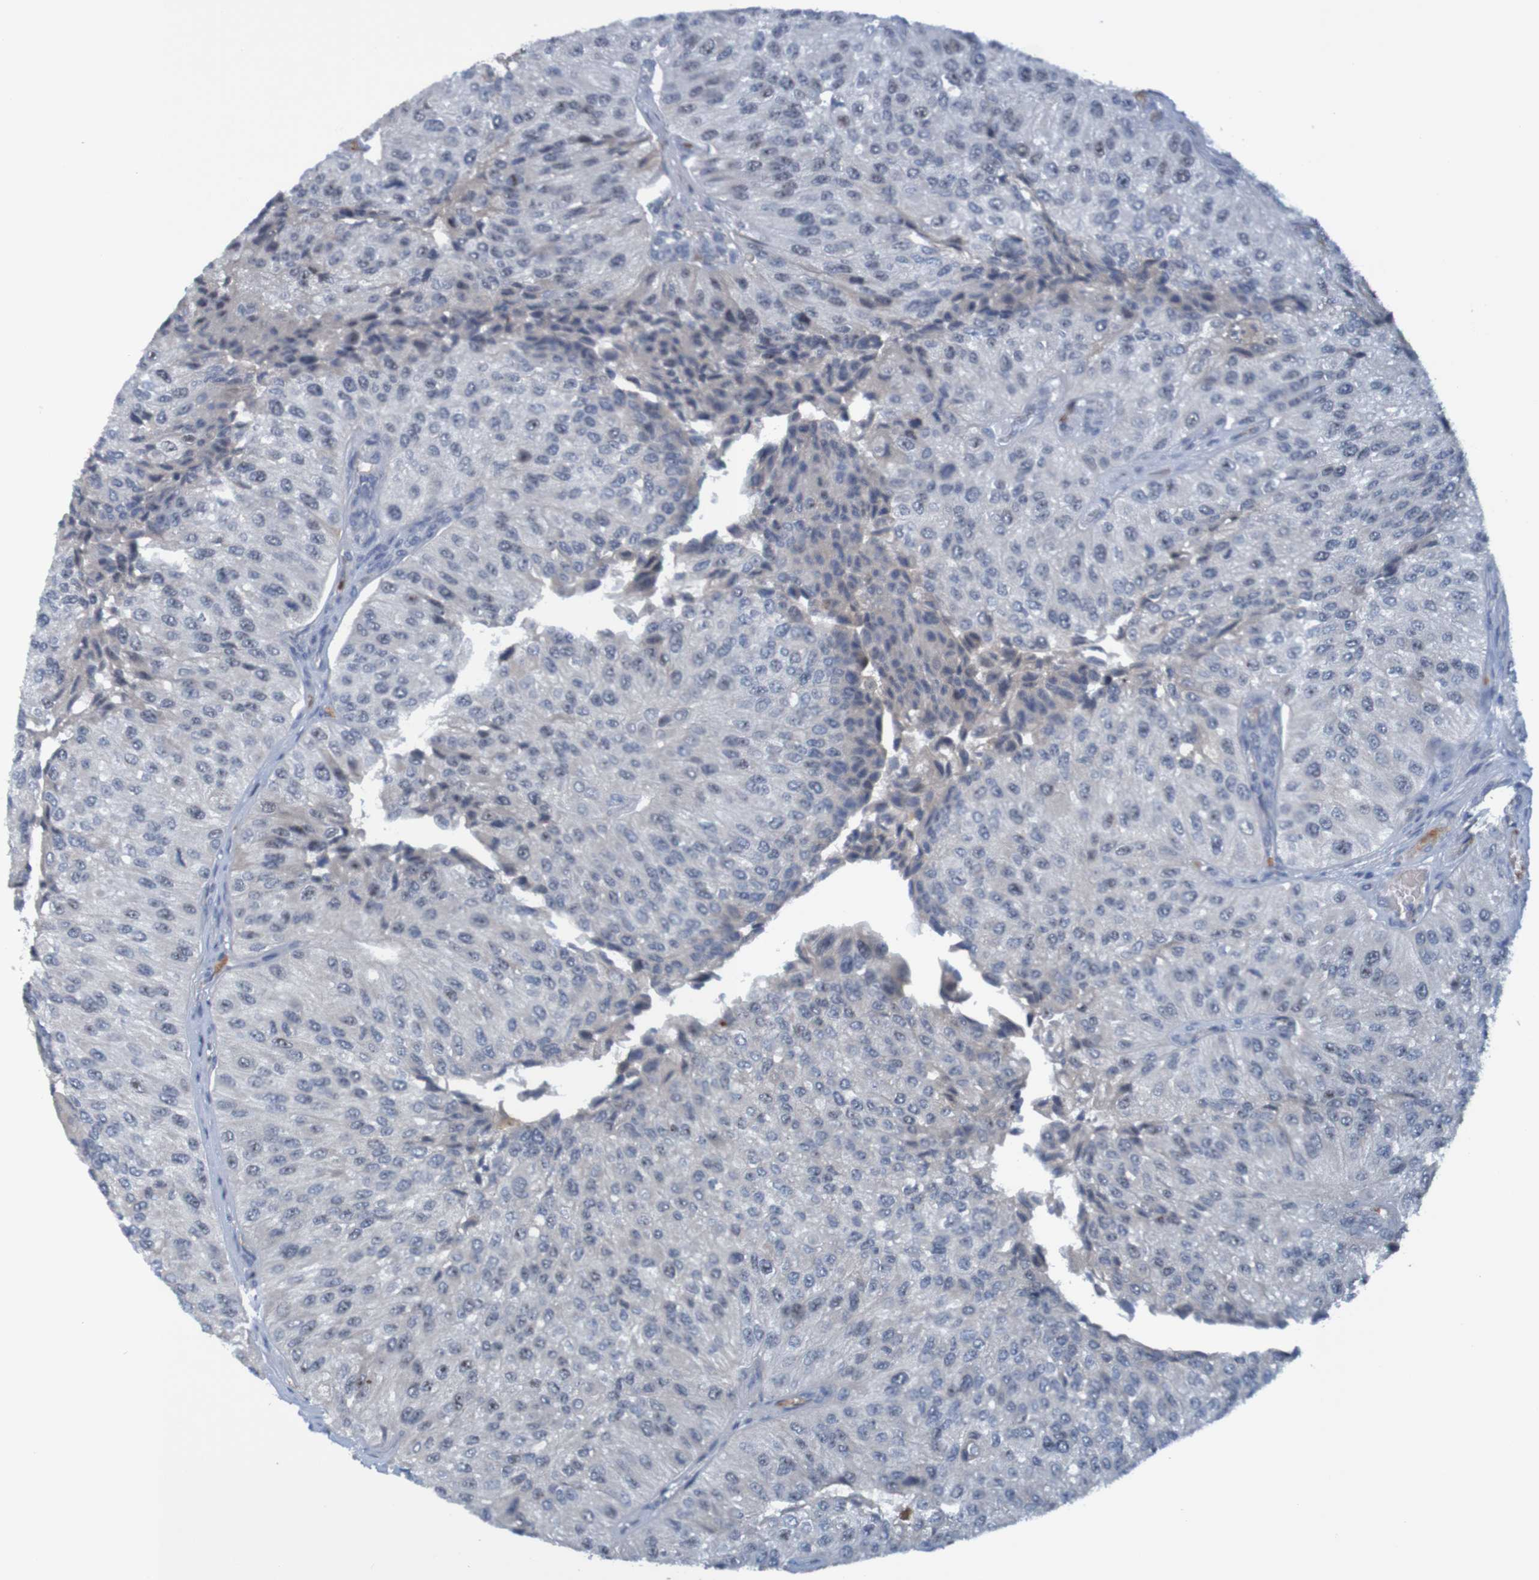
{"staining": {"intensity": "negative", "quantity": "none", "location": "none"}, "tissue": "urothelial cancer", "cell_type": "Tumor cells", "image_type": "cancer", "snomed": [{"axis": "morphology", "description": "Urothelial carcinoma, High grade"}, {"axis": "topography", "description": "Kidney"}, {"axis": "topography", "description": "Urinary bladder"}], "caption": "Micrograph shows no significant protein staining in tumor cells of urothelial cancer.", "gene": "USP36", "patient": {"sex": "male", "age": 77}}